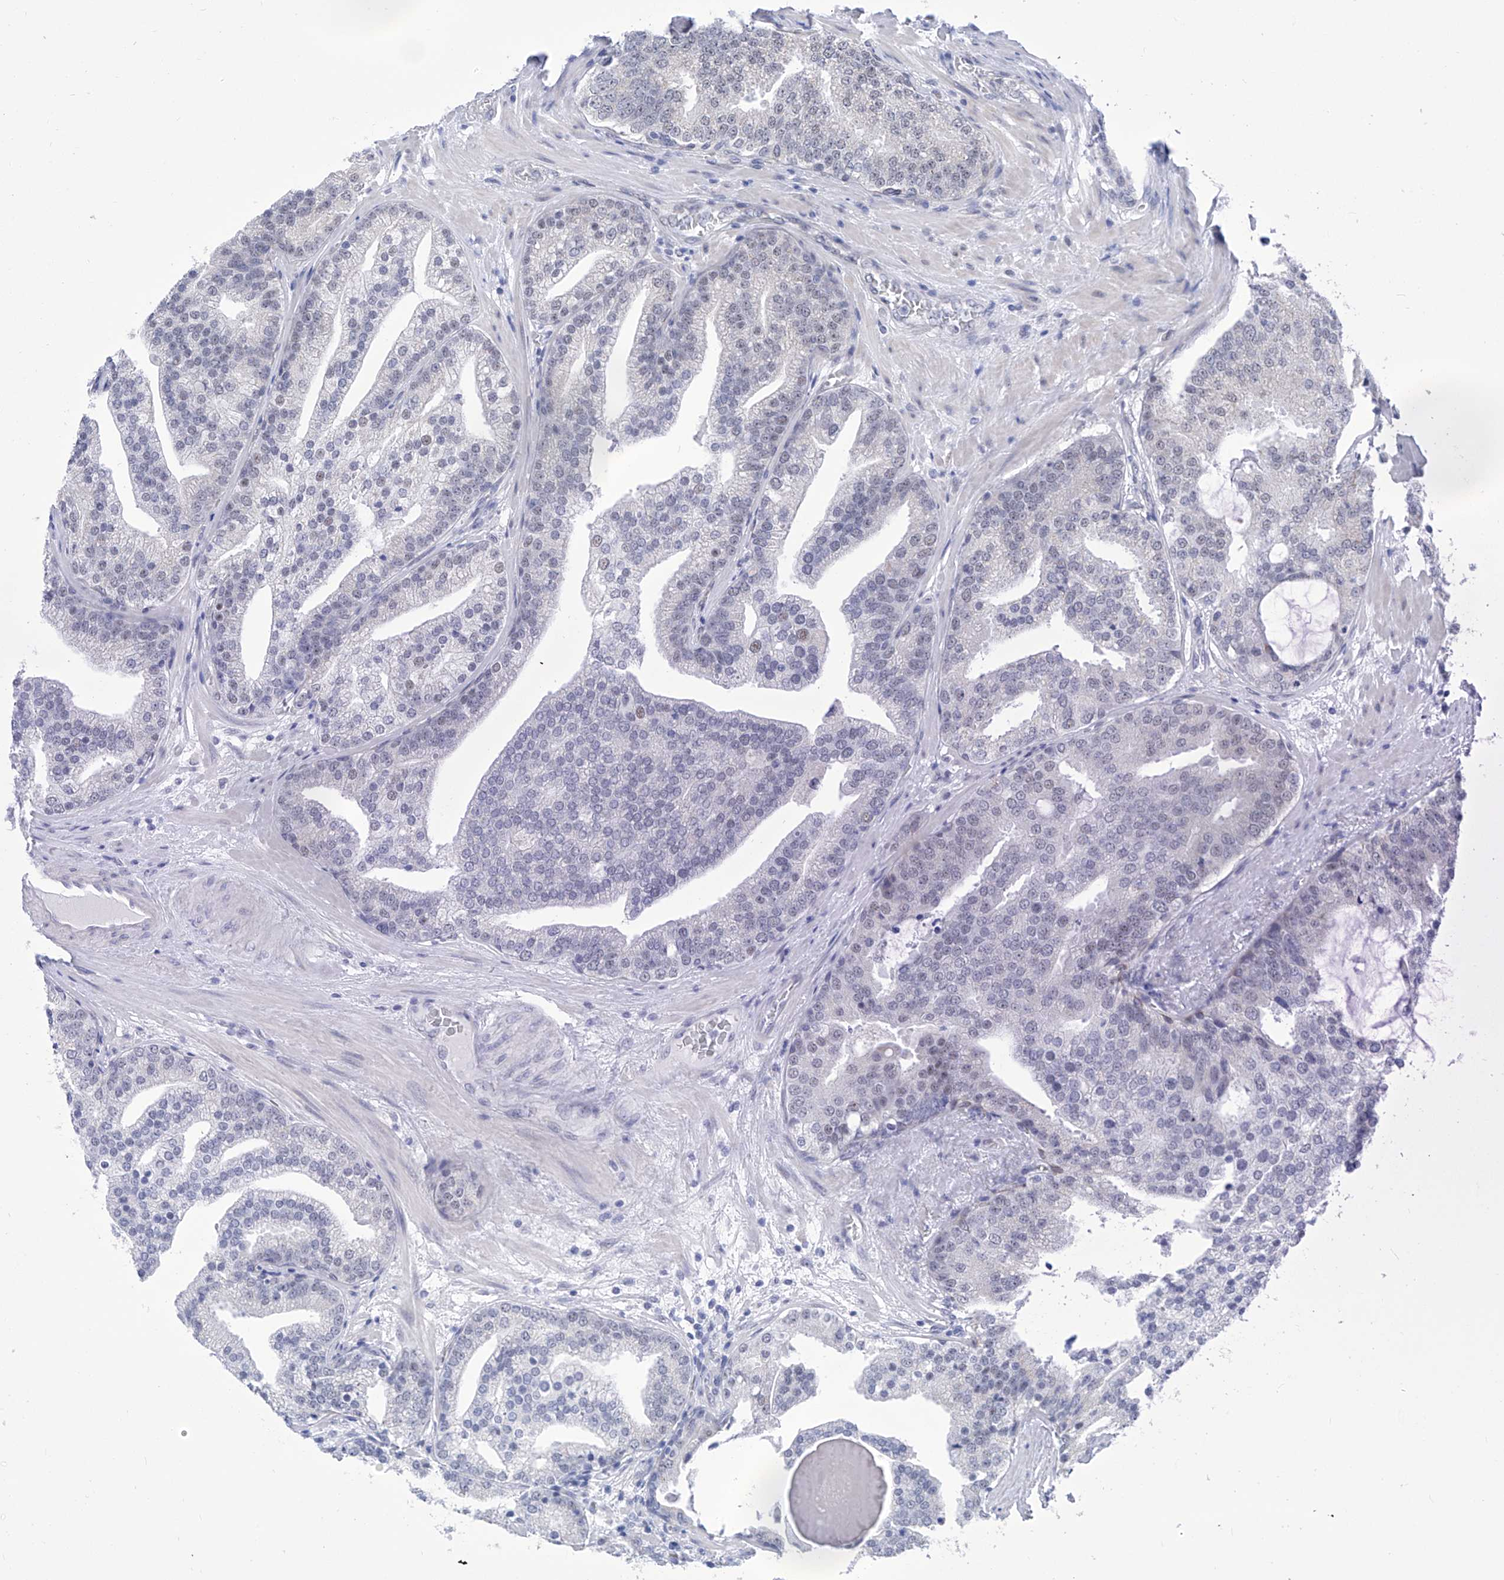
{"staining": {"intensity": "negative", "quantity": "none", "location": "none"}, "tissue": "prostate cancer", "cell_type": "Tumor cells", "image_type": "cancer", "snomed": [{"axis": "morphology", "description": "Adenocarcinoma, Low grade"}, {"axis": "topography", "description": "Prostate"}], "caption": "An image of prostate cancer (adenocarcinoma (low-grade)) stained for a protein reveals no brown staining in tumor cells.", "gene": "SART1", "patient": {"sex": "male", "age": 67}}